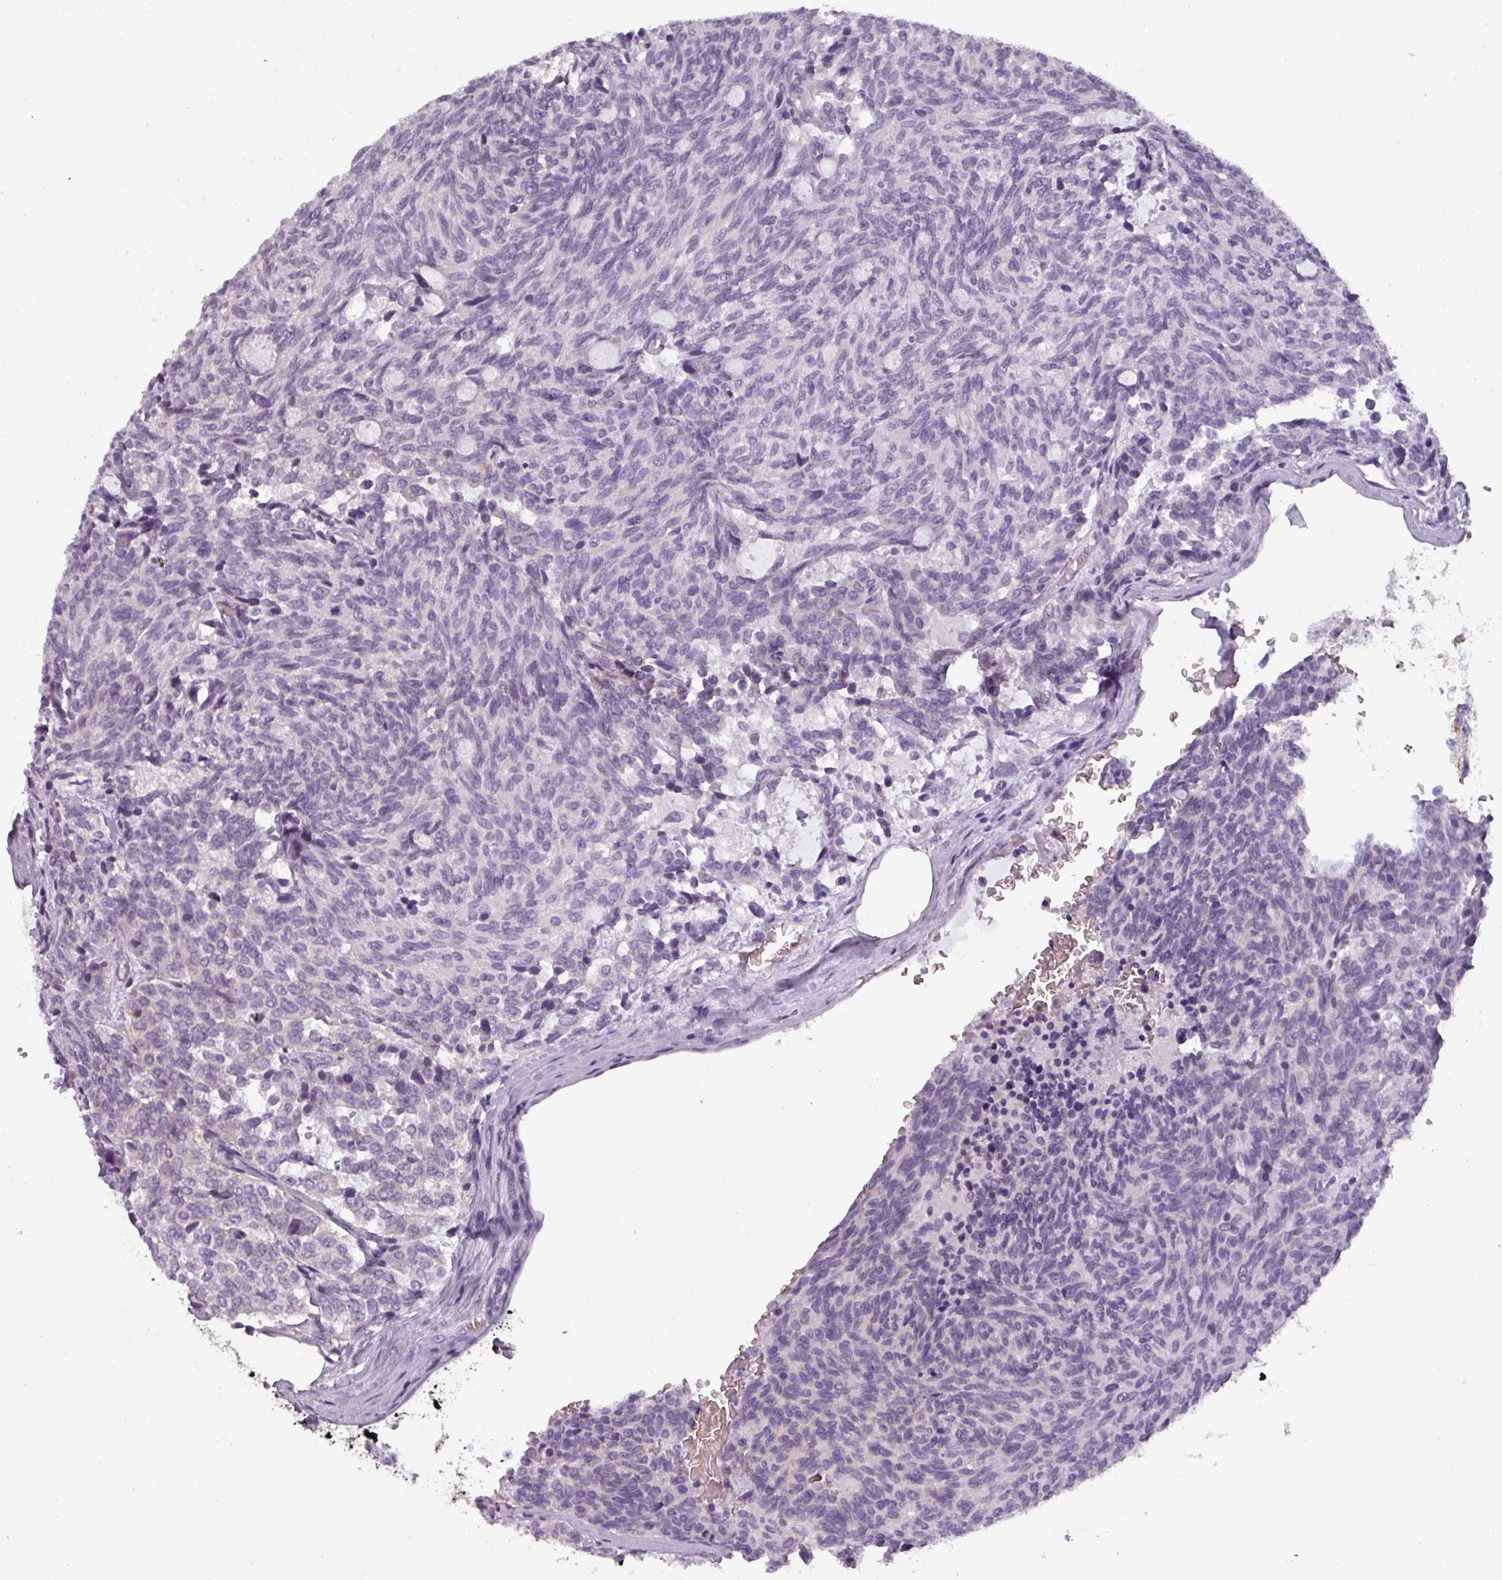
{"staining": {"intensity": "negative", "quantity": "none", "location": "none"}, "tissue": "carcinoid", "cell_type": "Tumor cells", "image_type": "cancer", "snomed": [{"axis": "morphology", "description": "Carcinoid, malignant, NOS"}, {"axis": "topography", "description": "Pancreas"}], "caption": "Micrograph shows no protein staining in tumor cells of carcinoid tissue.", "gene": "AREL1", "patient": {"sex": "female", "age": 54}}